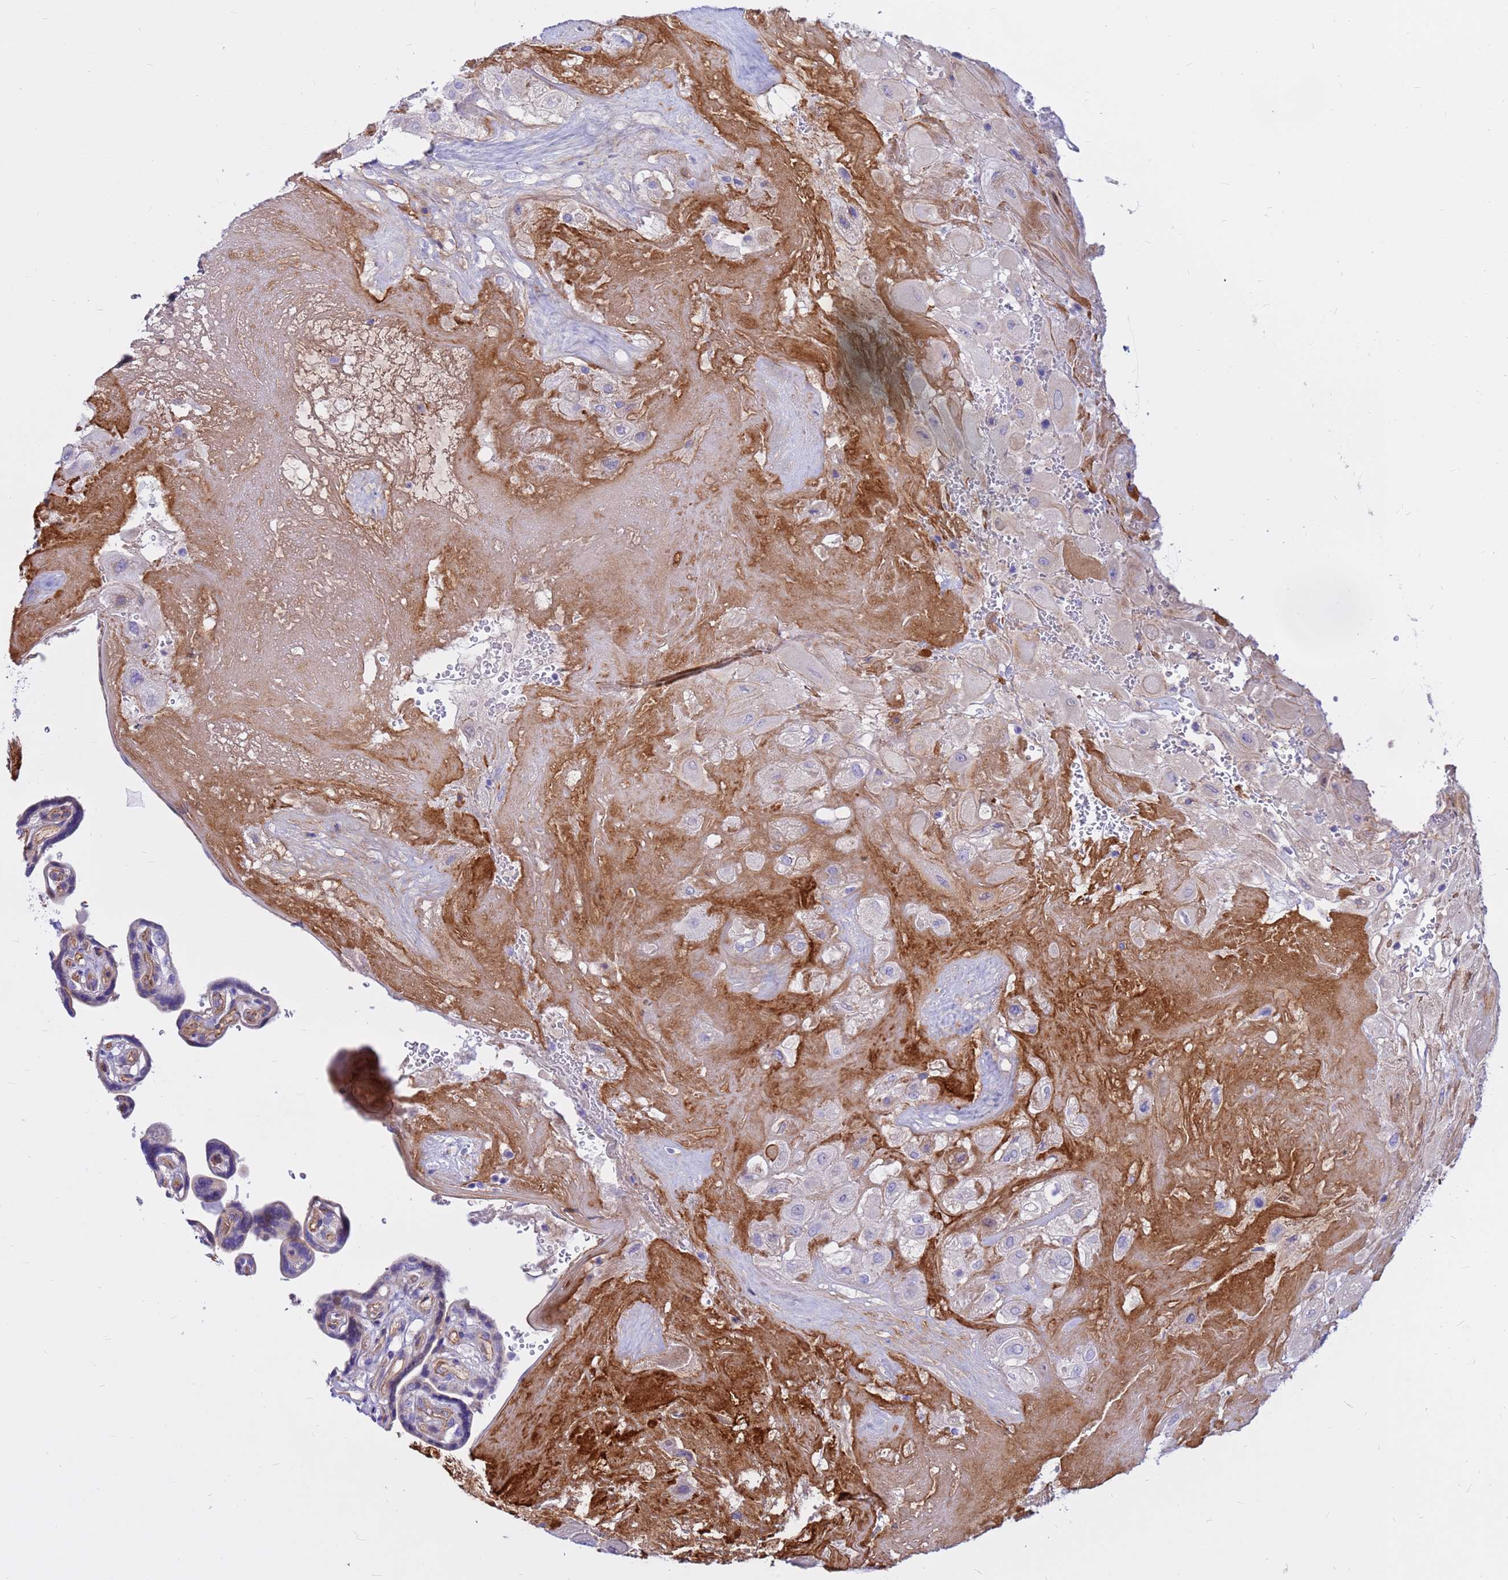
{"staining": {"intensity": "negative", "quantity": "none", "location": "none"}, "tissue": "placenta", "cell_type": "Decidual cells", "image_type": "normal", "snomed": [{"axis": "morphology", "description": "Normal tissue, NOS"}, {"axis": "topography", "description": "Placenta"}], "caption": "Immunohistochemistry (IHC) micrograph of normal placenta stained for a protein (brown), which exhibits no expression in decidual cells. (Brightfield microscopy of DAB immunohistochemistry at high magnification).", "gene": "CRHBP", "patient": {"sex": "female", "age": 32}}